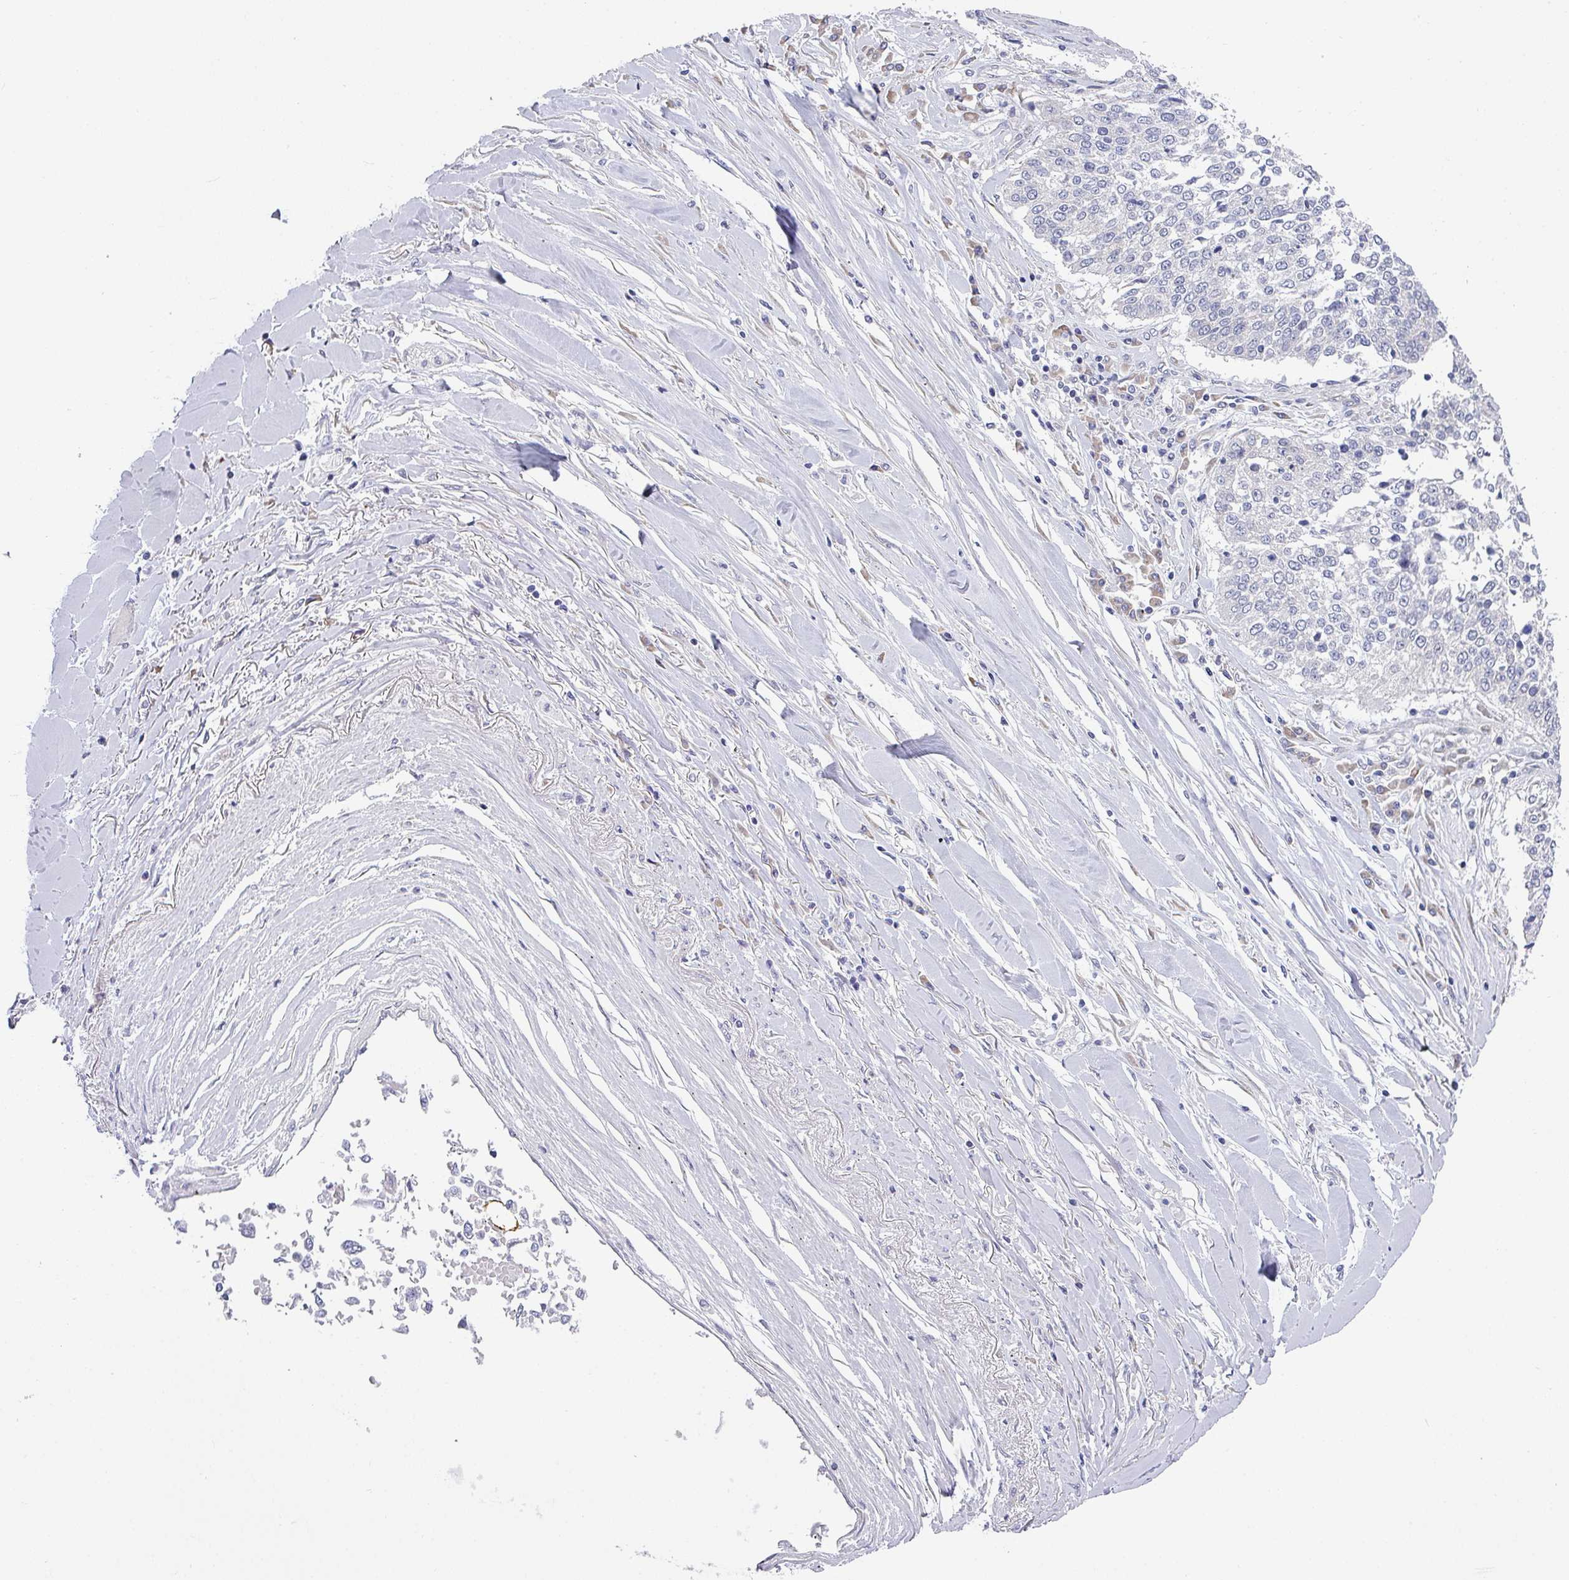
{"staining": {"intensity": "negative", "quantity": "none", "location": "none"}, "tissue": "lung cancer", "cell_type": "Tumor cells", "image_type": "cancer", "snomed": [{"axis": "morphology", "description": "Normal tissue, NOS"}, {"axis": "morphology", "description": "Squamous cell carcinoma, NOS"}, {"axis": "topography", "description": "Cartilage tissue"}, {"axis": "topography", "description": "Lung"}, {"axis": "topography", "description": "Peripheral nerve tissue"}], "caption": "Immunohistochemical staining of lung cancer (squamous cell carcinoma) displays no significant staining in tumor cells.", "gene": "TMED5", "patient": {"sex": "female", "age": 49}}